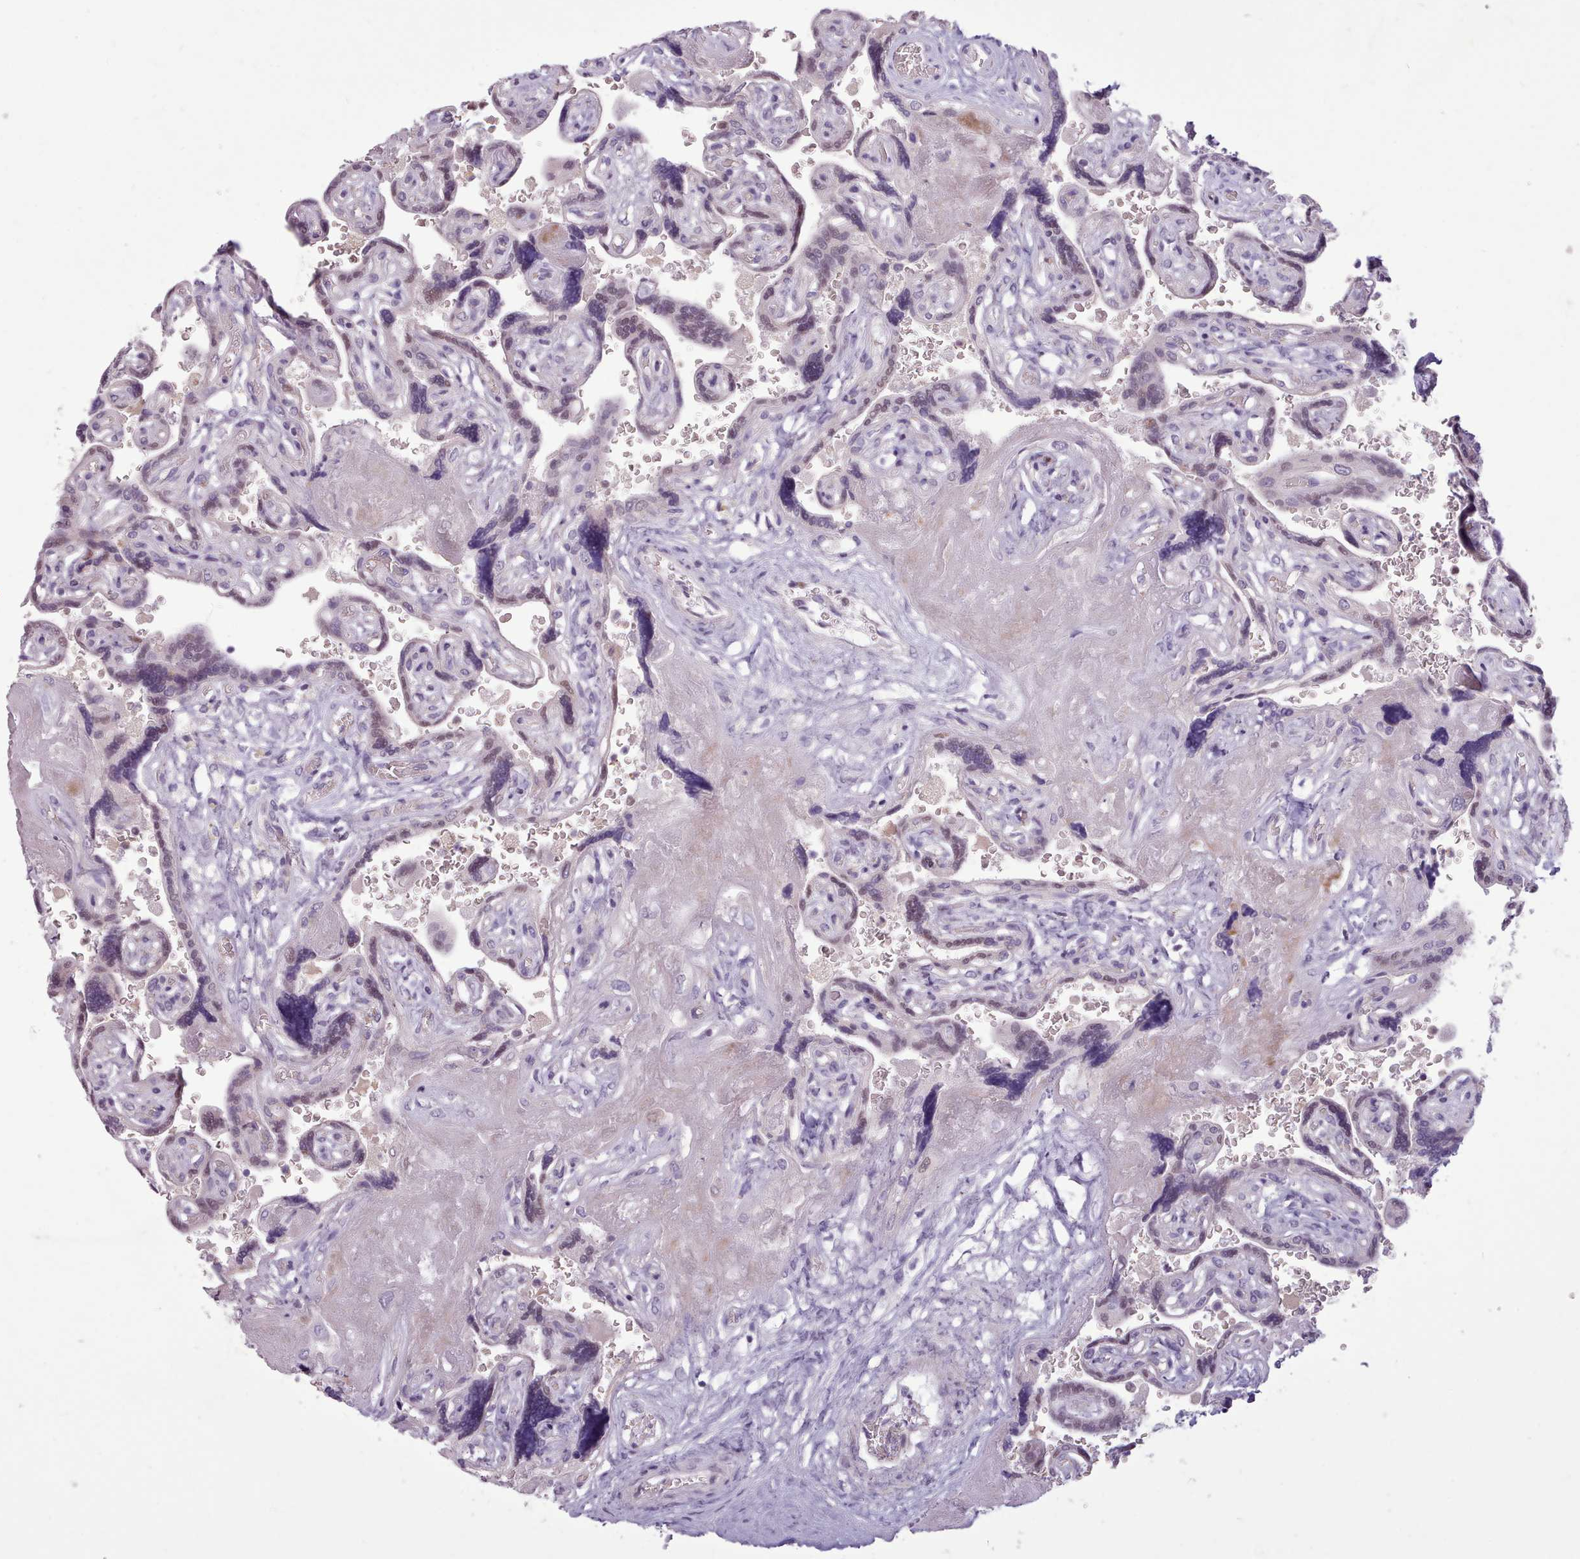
{"staining": {"intensity": "weak", "quantity": "25%-75%", "location": "nuclear"}, "tissue": "placenta", "cell_type": "Trophoblastic cells", "image_type": "normal", "snomed": [{"axis": "morphology", "description": "Normal tissue, NOS"}, {"axis": "topography", "description": "Placenta"}], "caption": "Immunohistochemical staining of unremarkable human placenta demonstrates 25%-75% levels of weak nuclear protein staining in approximately 25%-75% of trophoblastic cells.", "gene": "SLURP1", "patient": {"sex": "female", "age": 32}}